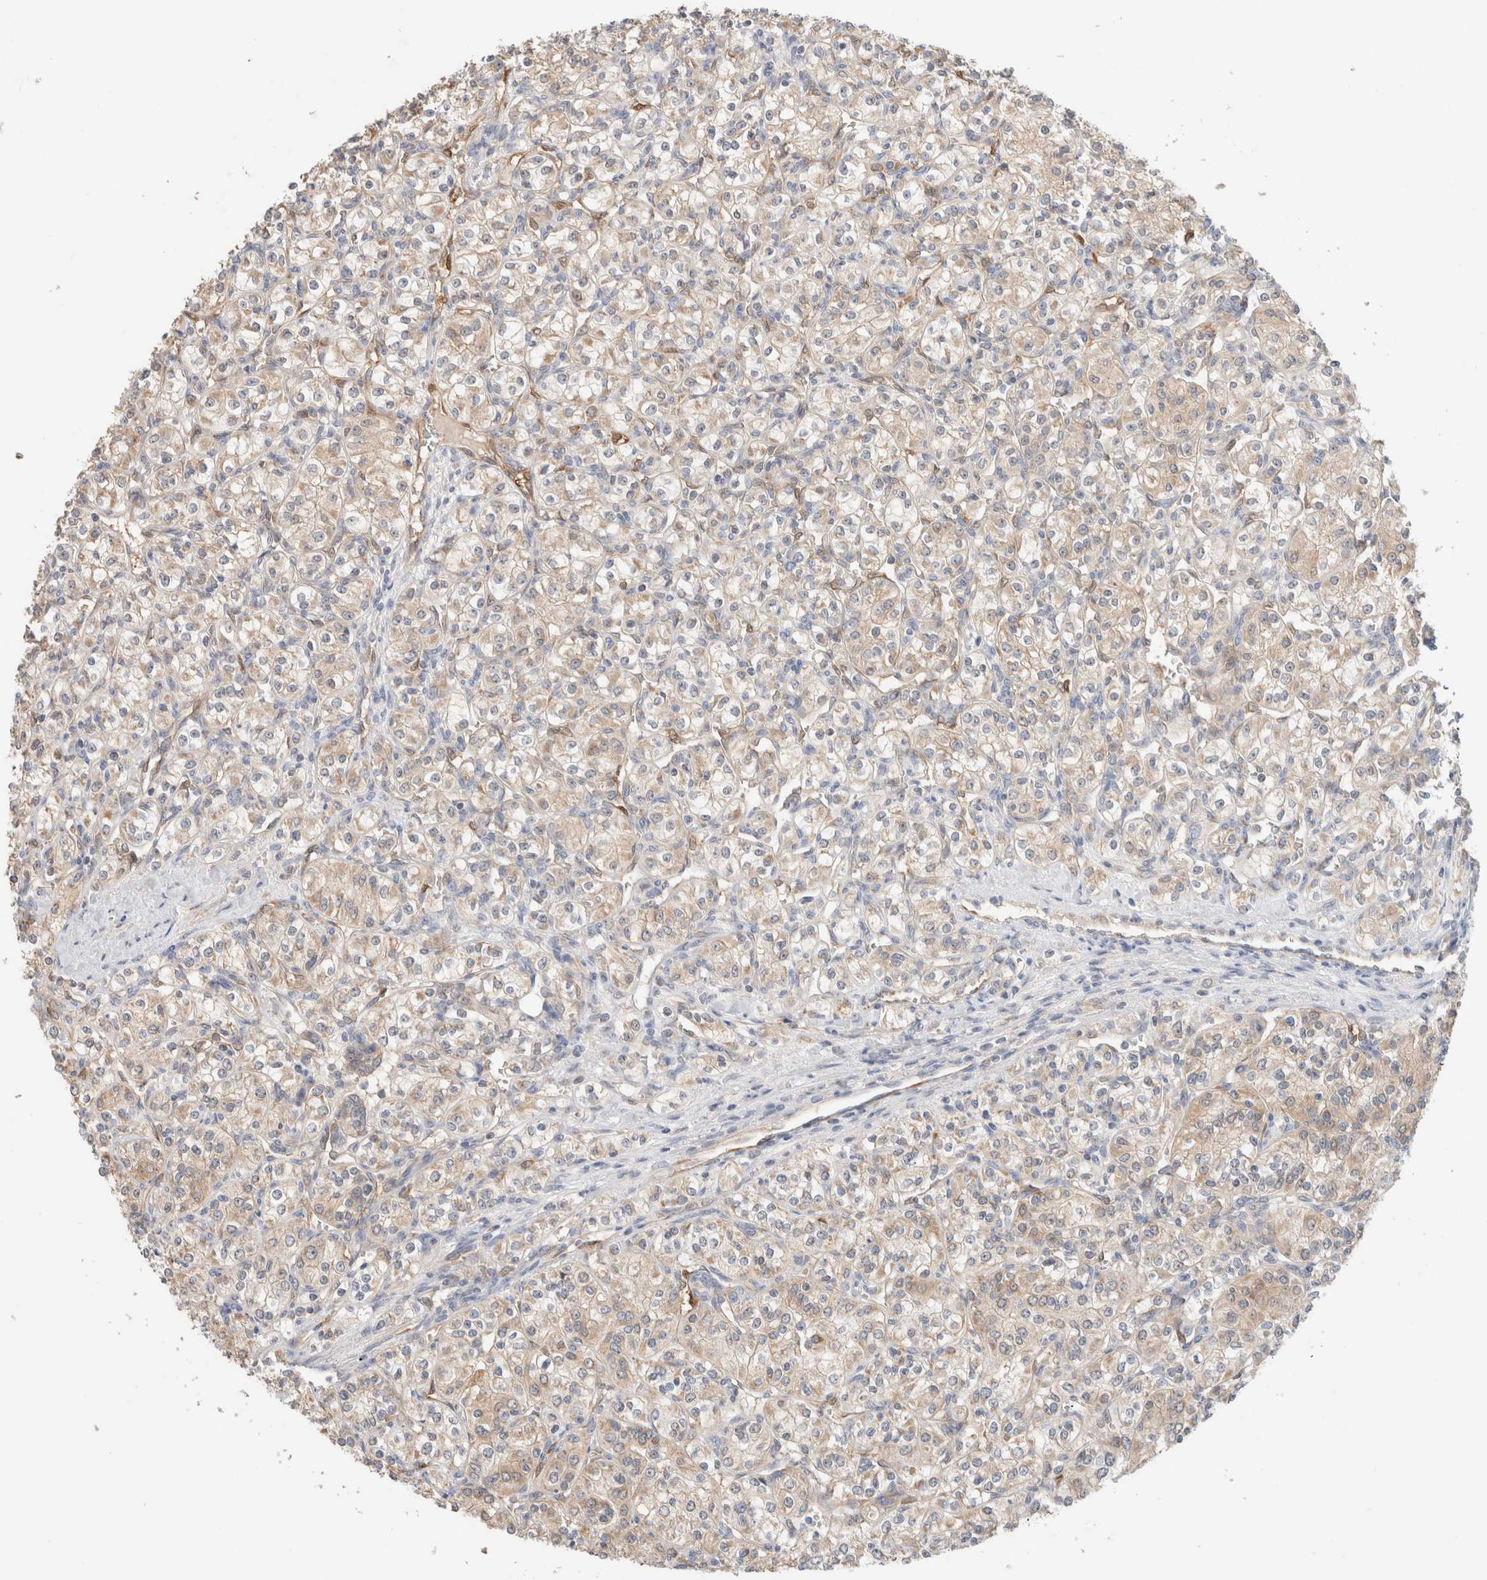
{"staining": {"intensity": "weak", "quantity": "25%-75%", "location": "cytoplasmic/membranous"}, "tissue": "renal cancer", "cell_type": "Tumor cells", "image_type": "cancer", "snomed": [{"axis": "morphology", "description": "Adenocarcinoma, NOS"}, {"axis": "topography", "description": "Kidney"}], "caption": "A brown stain shows weak cytoplasmic/membranous staining of a protein in renal cancer tumor cells. (brown staining indicates protein expression, while blue staining denotes nuclei).", "gene": "CA13", "patient": {"sex": "male", "age": 77}}